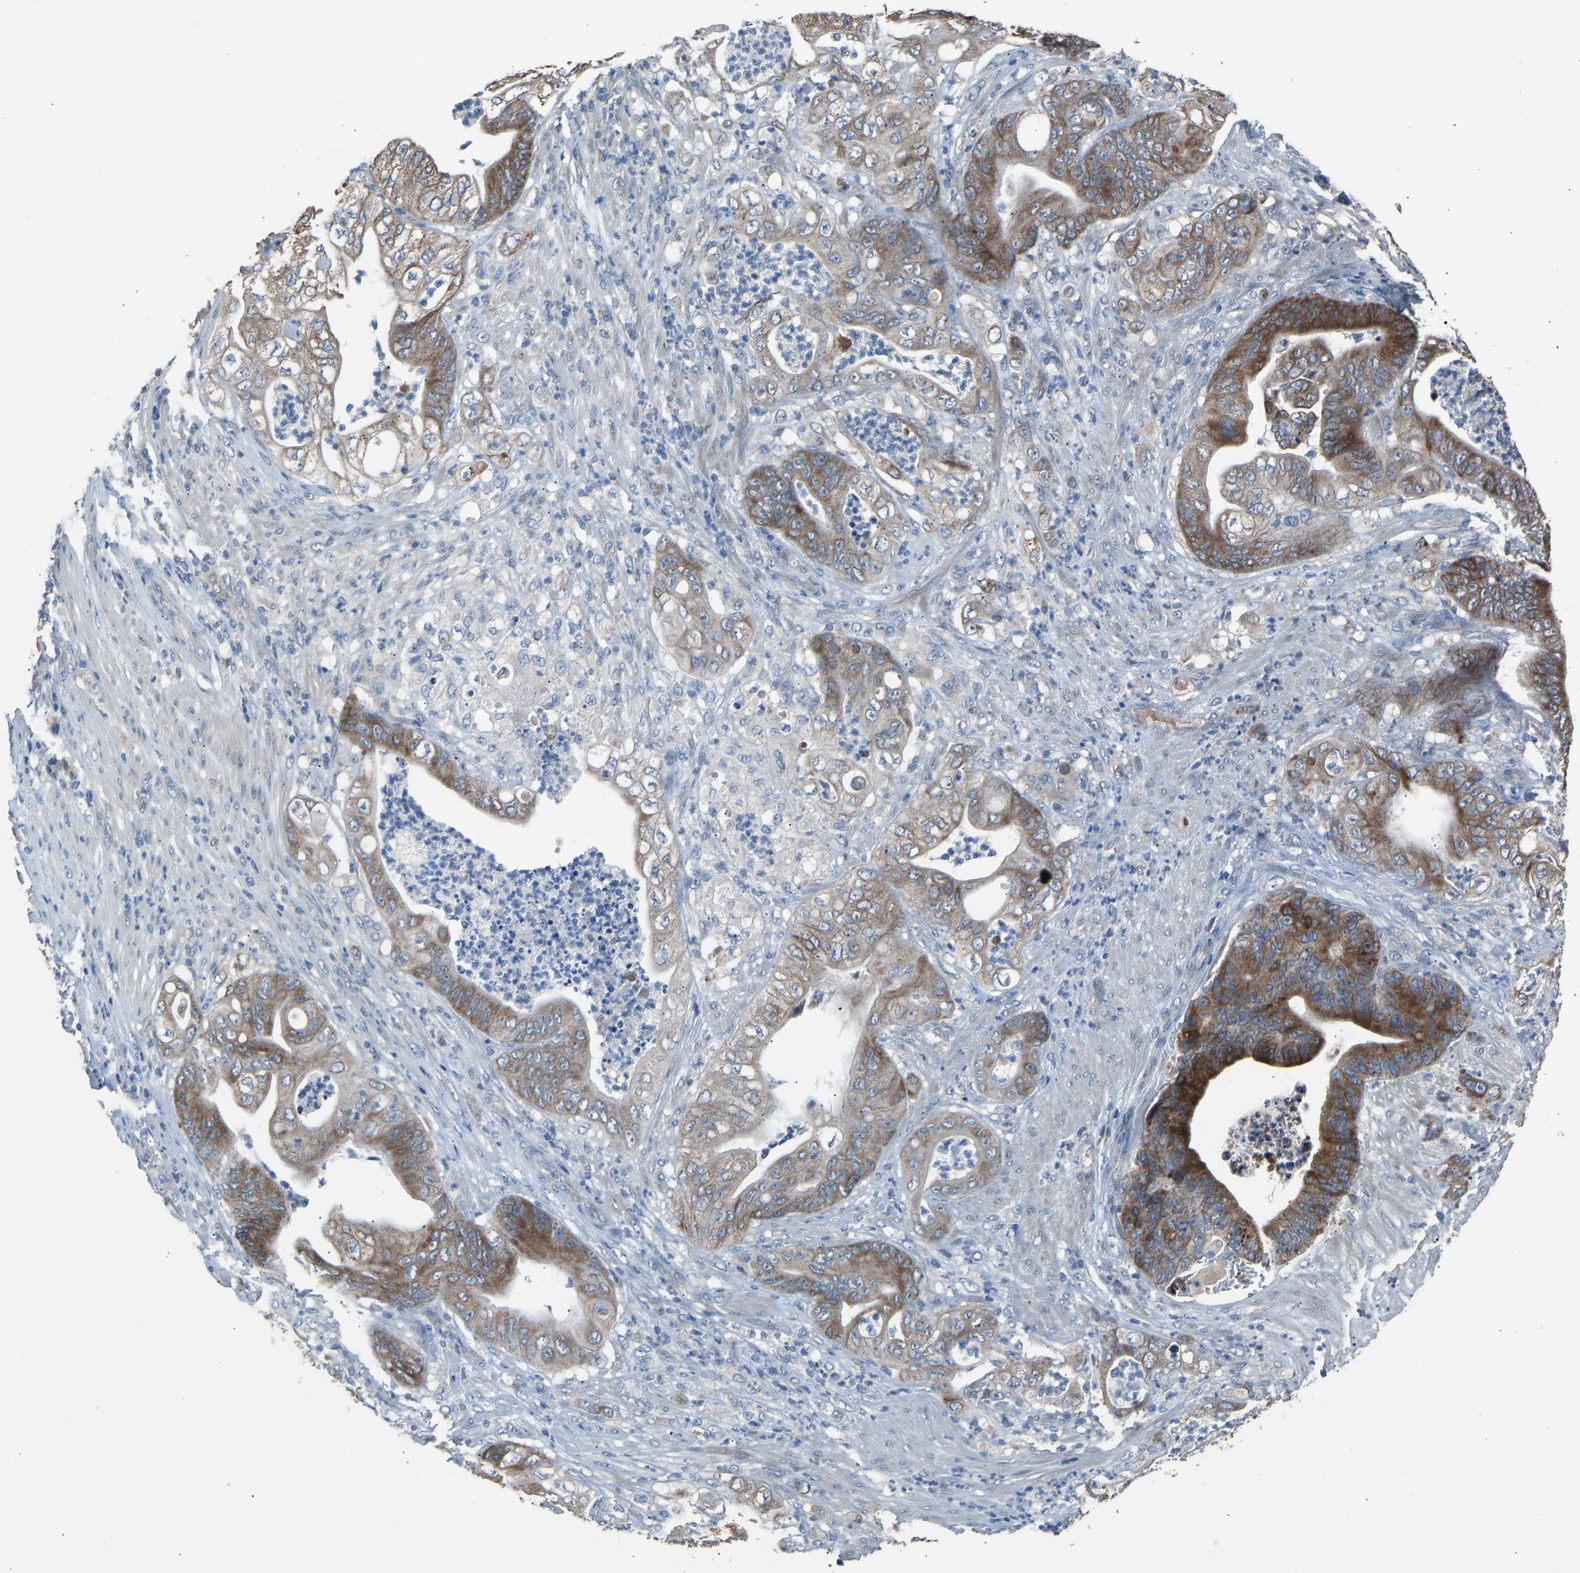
{"staining": {"intensity": "strong", "quantity": ">75%", "location": "cytoplasmic/membranous"}, "tissue": "stomach cancer", "cell_type": "Tumor cells", "image_type": "cancer", "snomed": [{"axis": "morphology", "description": "Adenocarcinoma, NOS"}, {"axis": "topography", "description": "Stomach"}], "caption": "An image showing strong cytoplasmic/membranous staining in about >75% of tumor cells in adenocarcinoma (stomach), as visualized by brown immunohistochemical staining.", "gene": "TGFBR3", "patient": {"sex": "female", "age": 73}}